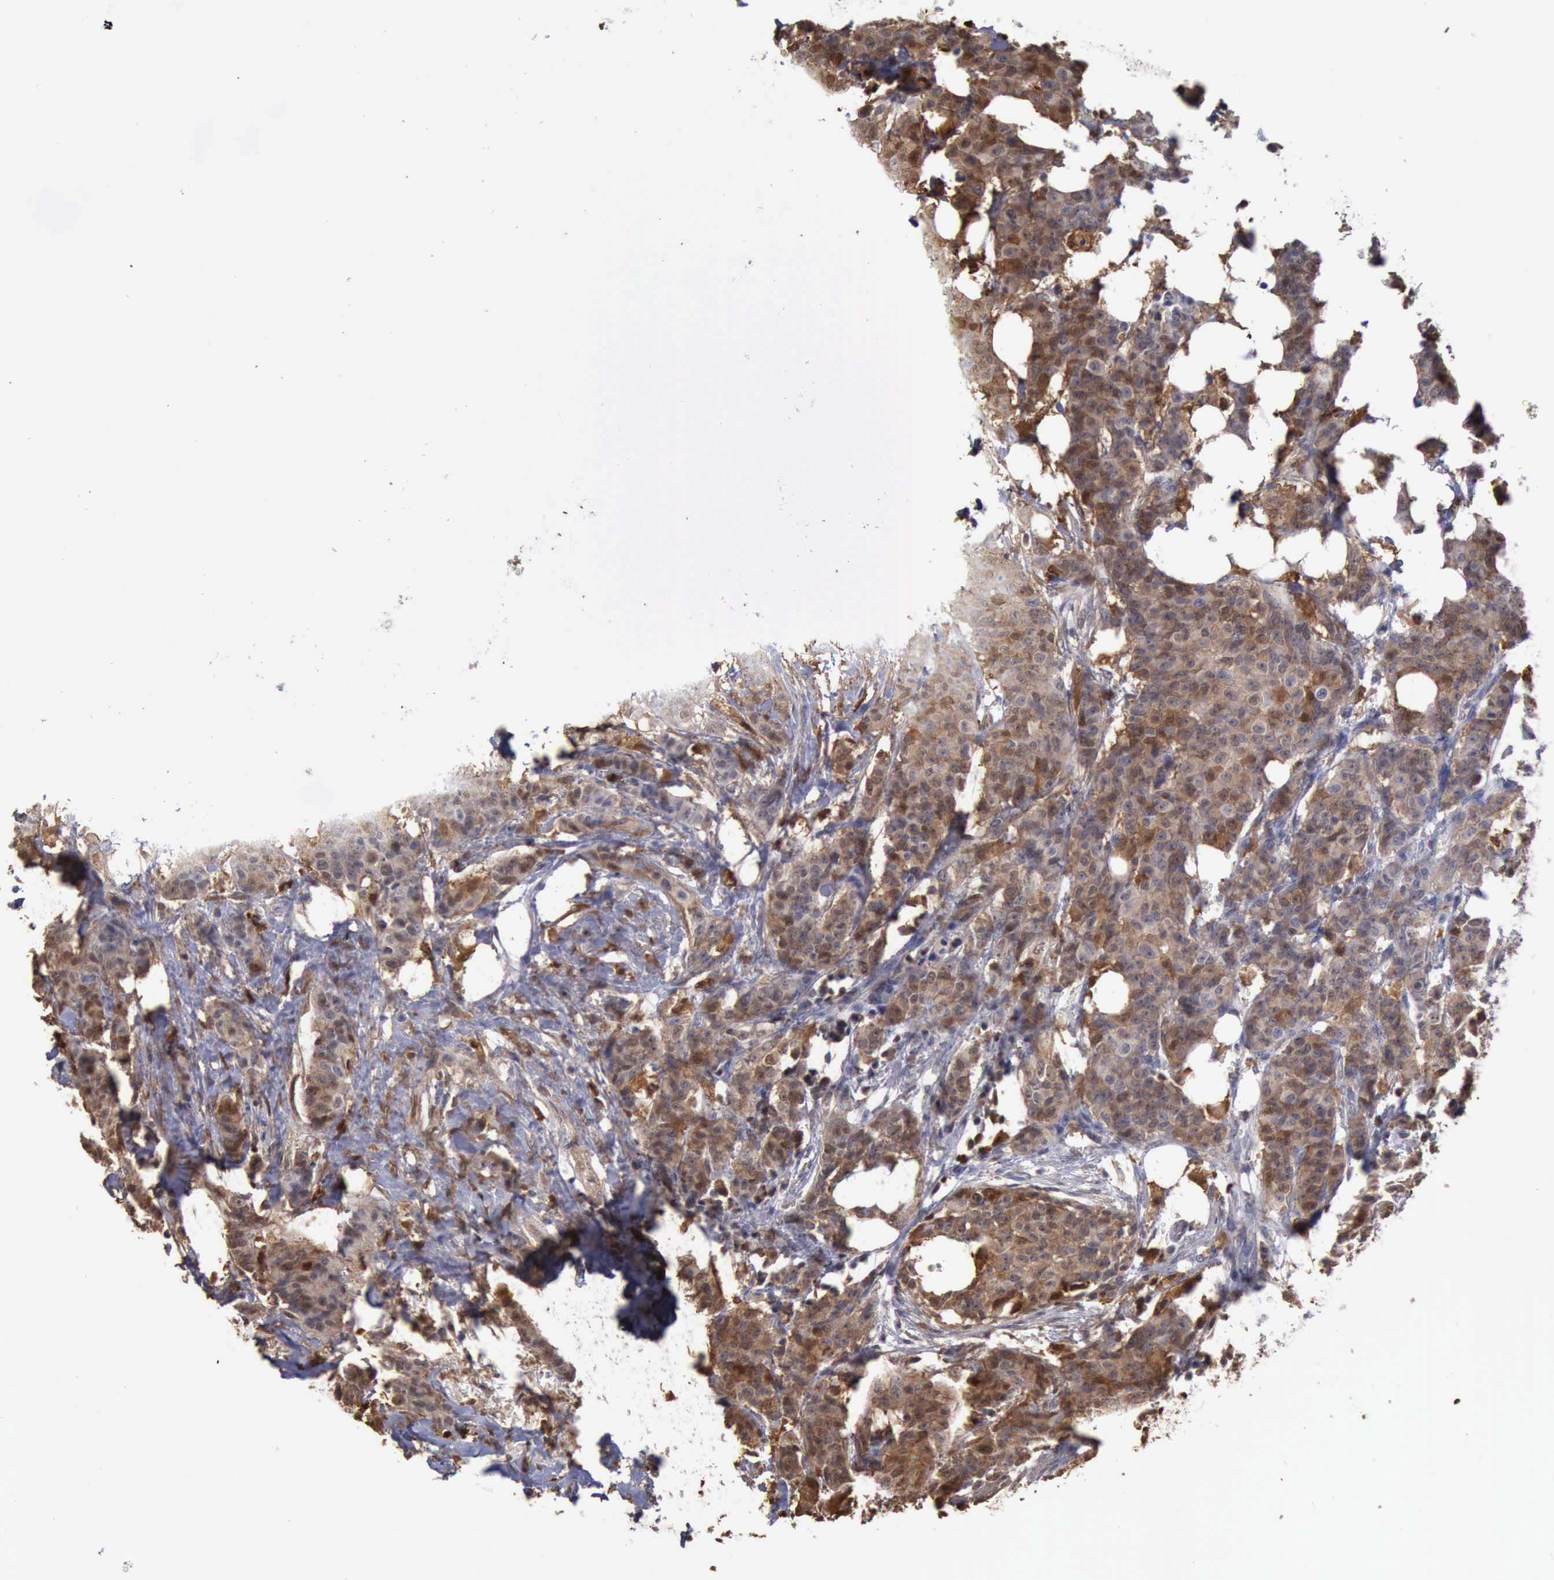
{"staining": {"intensity": "moderate", "quantity": "25%-75%", "location": "cytoplasmic/membranous,nuclear"}, "tissue": "breast cancer", "cell_type": "Tumor cells", "image_type": "cancer", "snomed": [{"axis": "morphology", "description": "Duct carcinoma"}, {"axis": "topography", "description": "Breast"}], "caption": "Breast cancer was stained to show a protein in brown. There is medium levels of moderate cytoplasmic/membranous and nuclear staining in approximately 25%-75% of tumor cells.", "gene": "STAT1", "patient": {"sex": "female", "age": 40}}